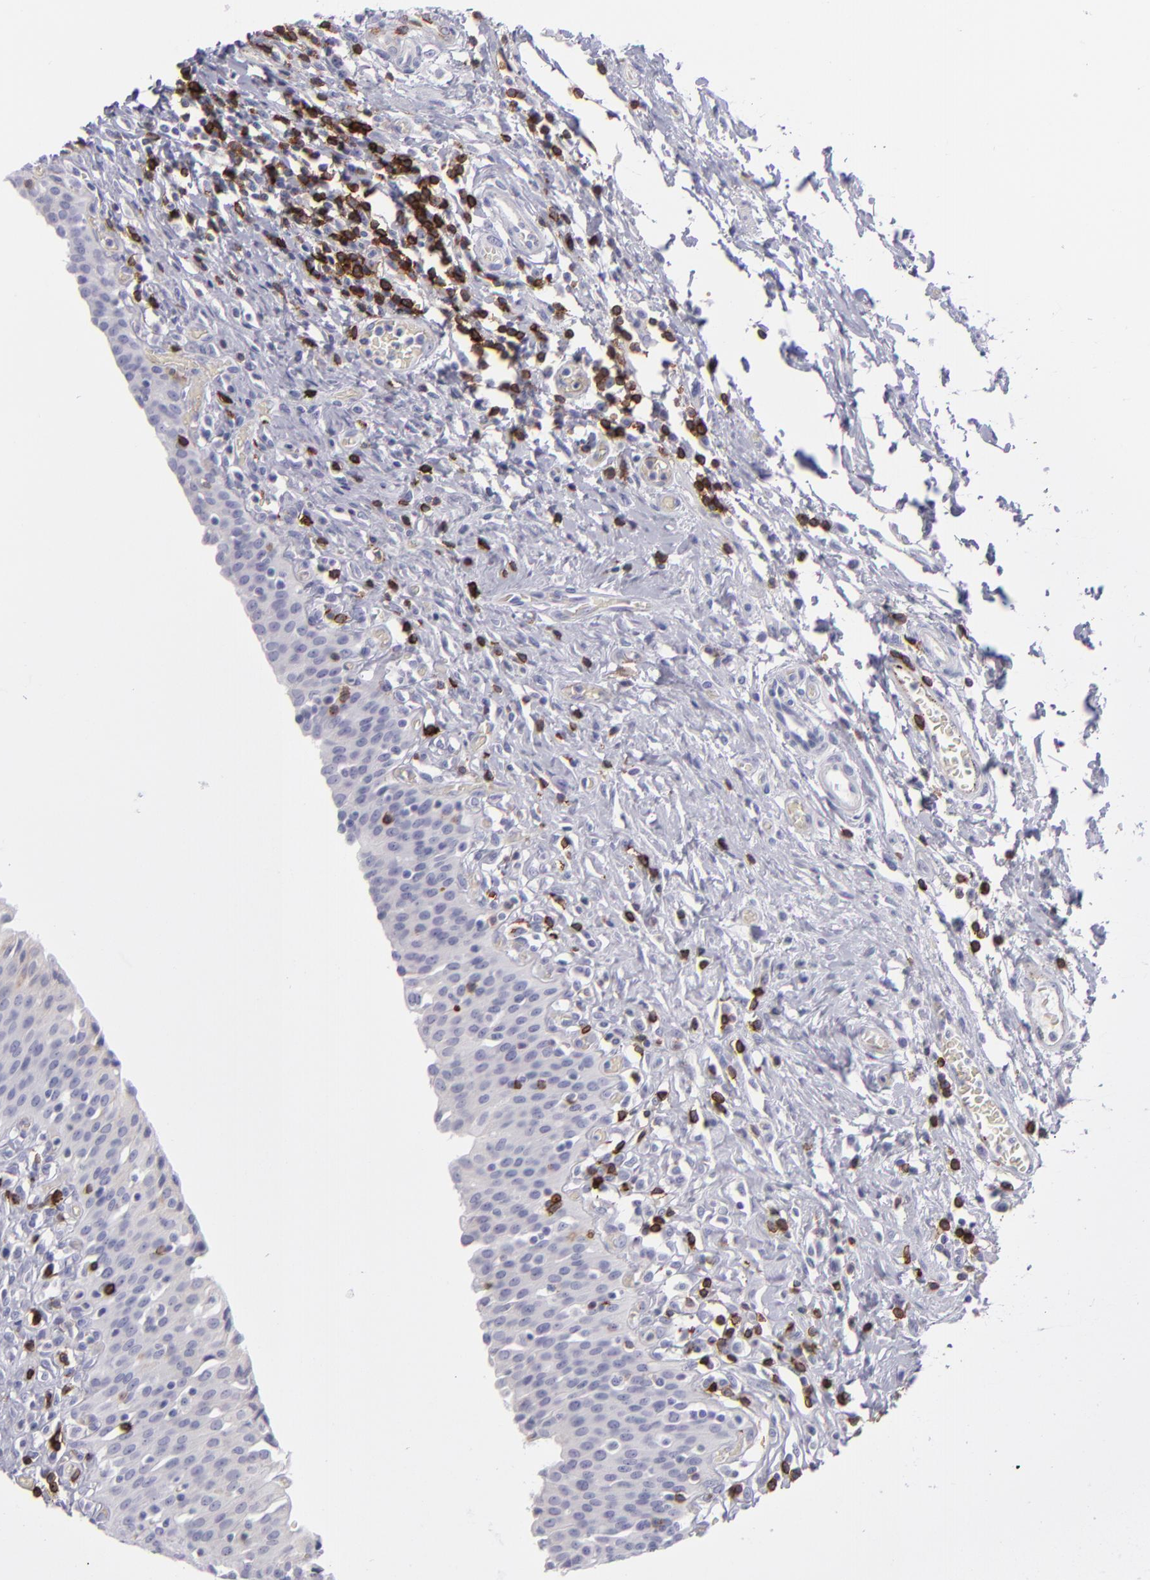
{"staining": {"intensity": "negative", "quantity": "none", "location": "none"}, "tissue": "urinary bladder", "cell_type": "Urothelial cells", "image_type": "normal", "snomed": [{"axis": "morphology", "description": "Normal tissue, NOS"}, {"axis": "topography", "description": "Urinary bladder"}], "caption": "Immunohistochemistry histopathology image of unremarkable urinary bladder: urinary bladder stained with DAB (3,3'-diaminobenzidine) exhibits no significant protein expression in urothelial cells. The staining is performed using DAB (3,3'-diaminobenzidine) brown chromogen with nuclei counter-stained in using hematoxylin.", "gene": "CD27", "patient": {"sex": "male", "age": 51}}